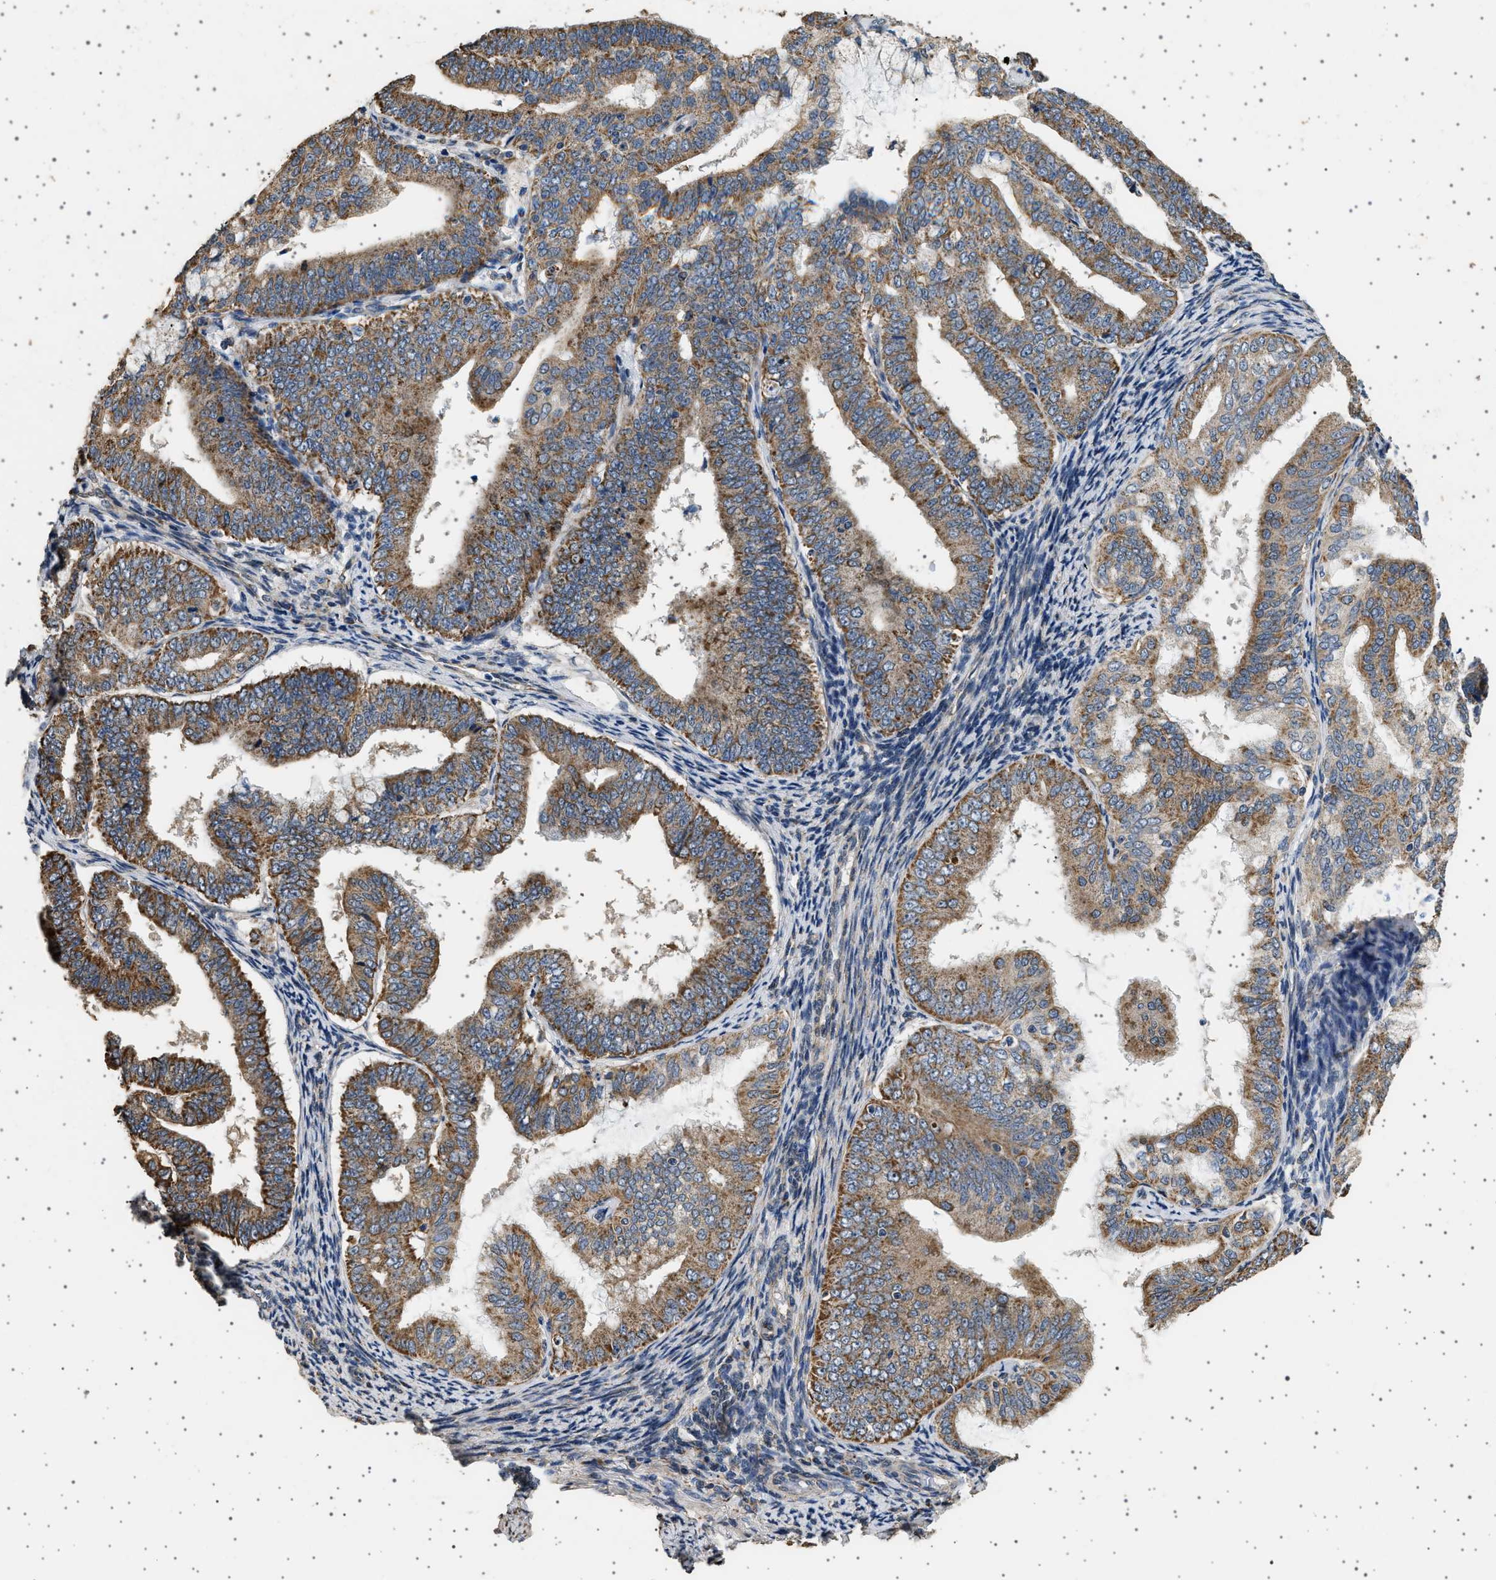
{"staining": {"intensity": "moderate", "quantity": ">75%", "location": "cytoplasmic/membranous"}, "tissue": "endometrial cancer", "cell_type": "Tumor cells", "image_type": "cancer", "snomed": [{"axis": "morphology", "description": "Adenocarcinoma, NOS"}, {"axis": "topography", "description": "Endometrium"}], "caption": "The histopathology image displays staining of adenocarcinoma (endometrial), revealing moderate cytoplasmic/membranous protein positivity (brown color) within tumor cells.", "gene": "KCNA4", "patient": {"sex": "female", "age": 63}}